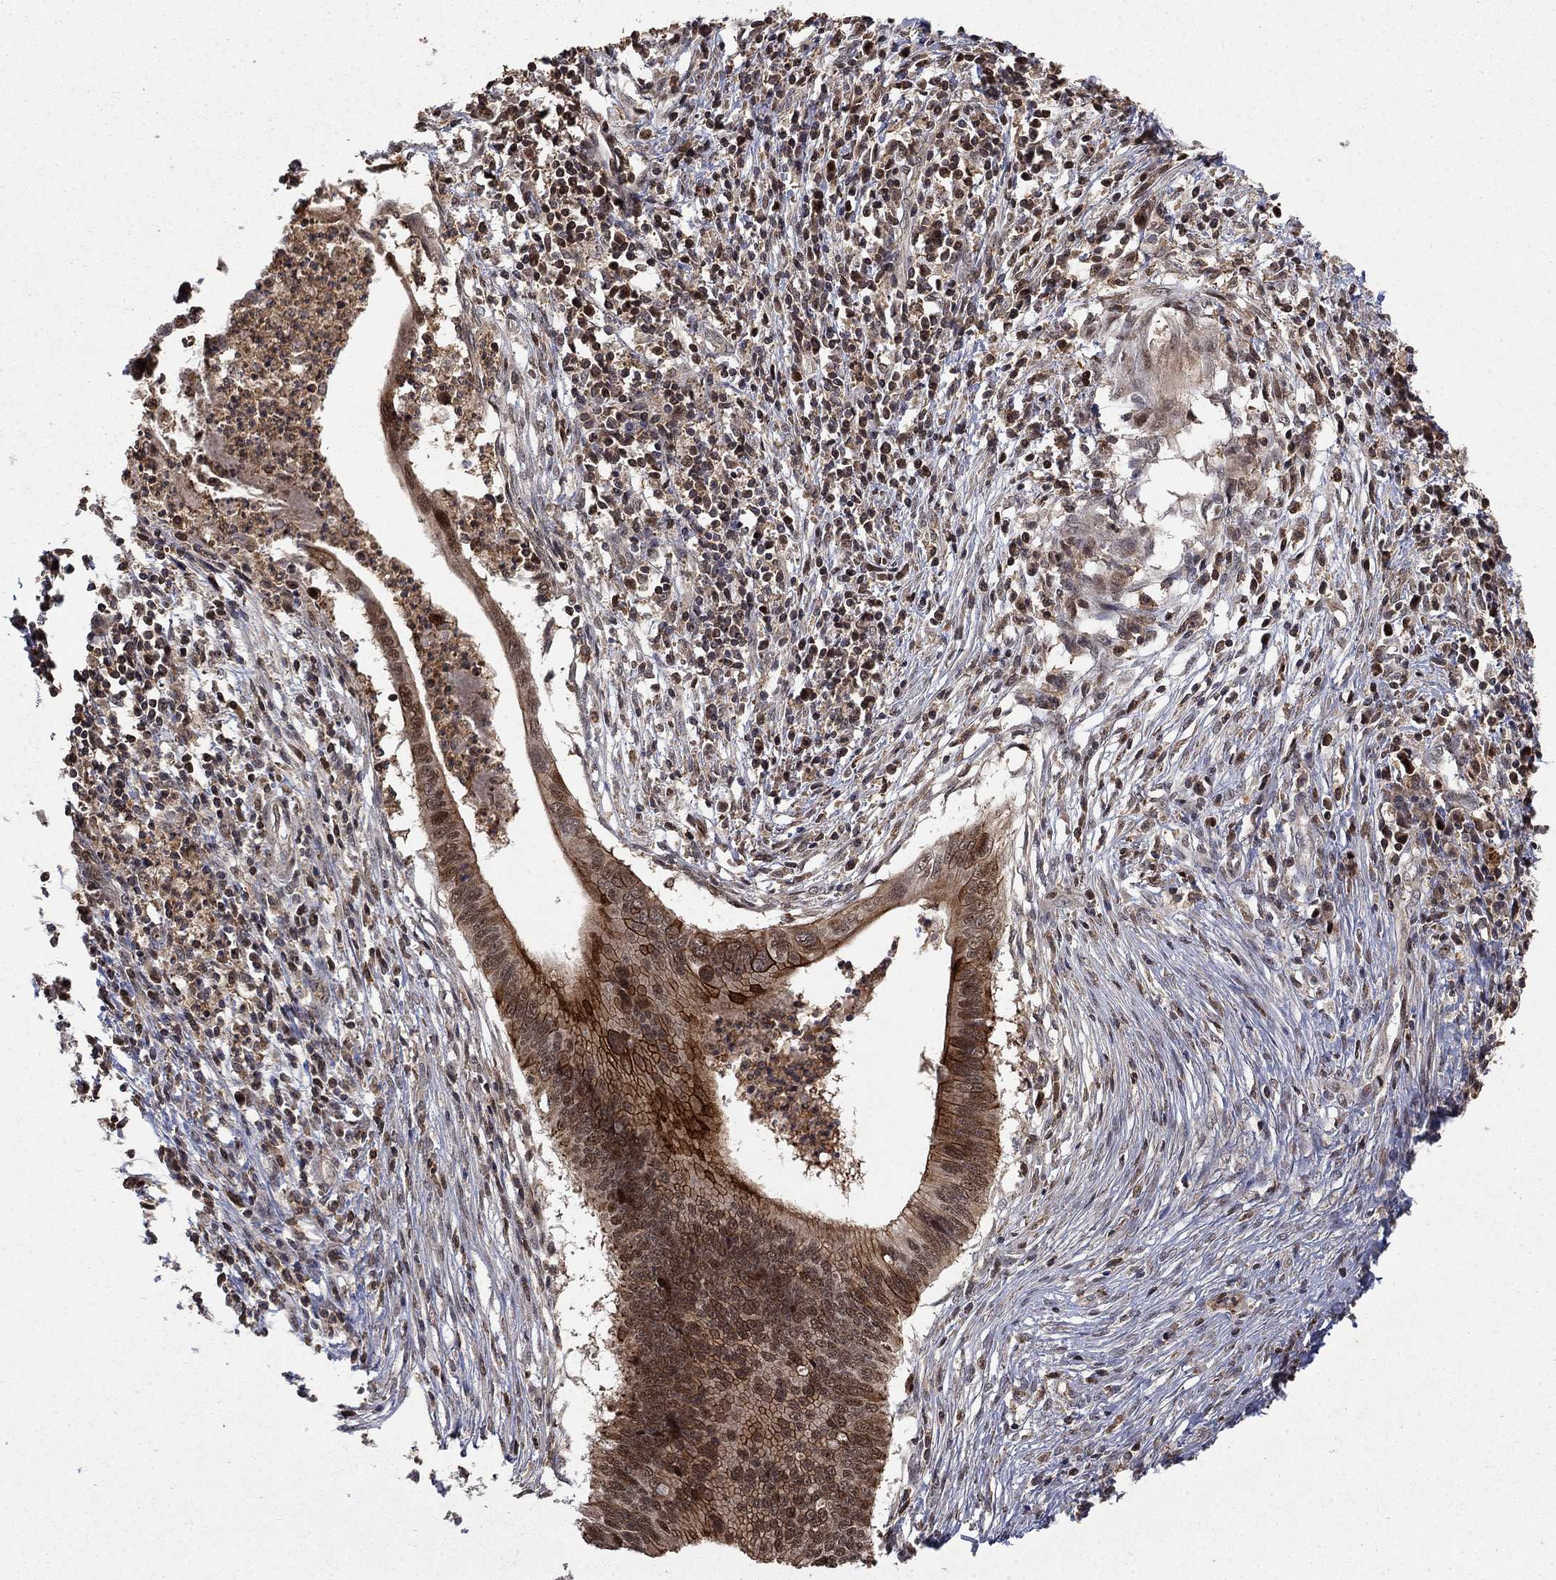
{"staining": {"intensity": "strong", "quantity": "25%-75%", "location": "cytoplasmic/membranous,nuclear"}, "tissue": "cervical cancer", "cell_type": "Tumor cells", "image_type": "cancer", "snomed": [{"axis": "morphology", "description": "Adenocarcinoma, NOS"}, {"axis": "topography", "description": "Cervix"}], "caption": "Cervical cancer (adenocarcinoma) tissue shows strong cytoplasmic/membranous and nuclear positivity in about 25%-75% of tumor cells, visualized by immunohistochemistry. The staining was performed using DAB, with brown indicating positive protein expression. Nuclei are stained blue with hematoxylin.", "gene": "CCDC66", "patient": {"sex": "female", "age": 42}}